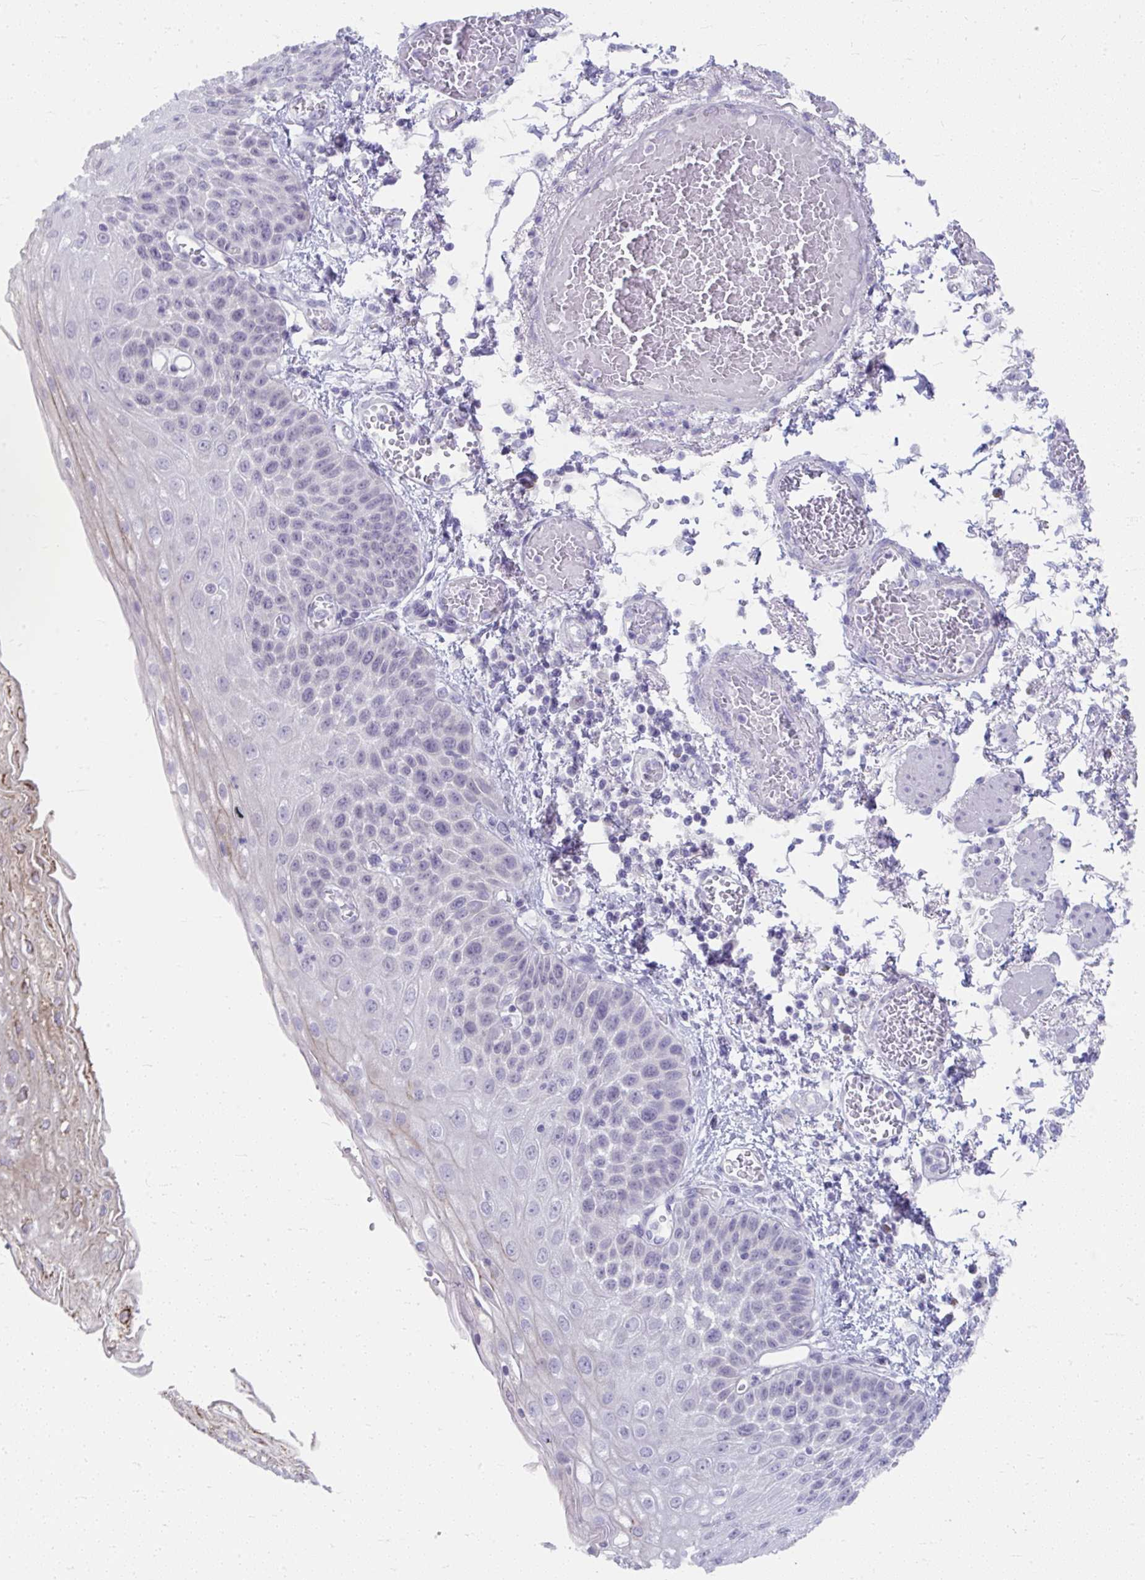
{"staining": {"intensity": "moderate", "quantity": "<25%", "location": "cytoplasmic/membranous"}, "tissue": "esophagus", "cell_type": "Squamous epithelial cells", "image_type": "normal", "snomed": [{"axis": "morphology", "description": "Normal tissue, NOS"}, {"axis": "morphology", "description": "Adenocarcinoma, NOS"}, {"axis": "topography", "description": "Esophagus"}], "caption": "An immunohistochemistry (IHC) photomicrograph of benign tissue is shown. Protein staining in brown highlights moderate cytoplasmic/membranous positivity in esophagus within squamous epithelial cells. The staining was performed using DAB to visualize the protein expression in brown, while the nuclei were stained in blue with hematoxylin (Magnification: 20x).", "gene": "UGT3A2", "patient": {"sex": "male", "age": 81}}